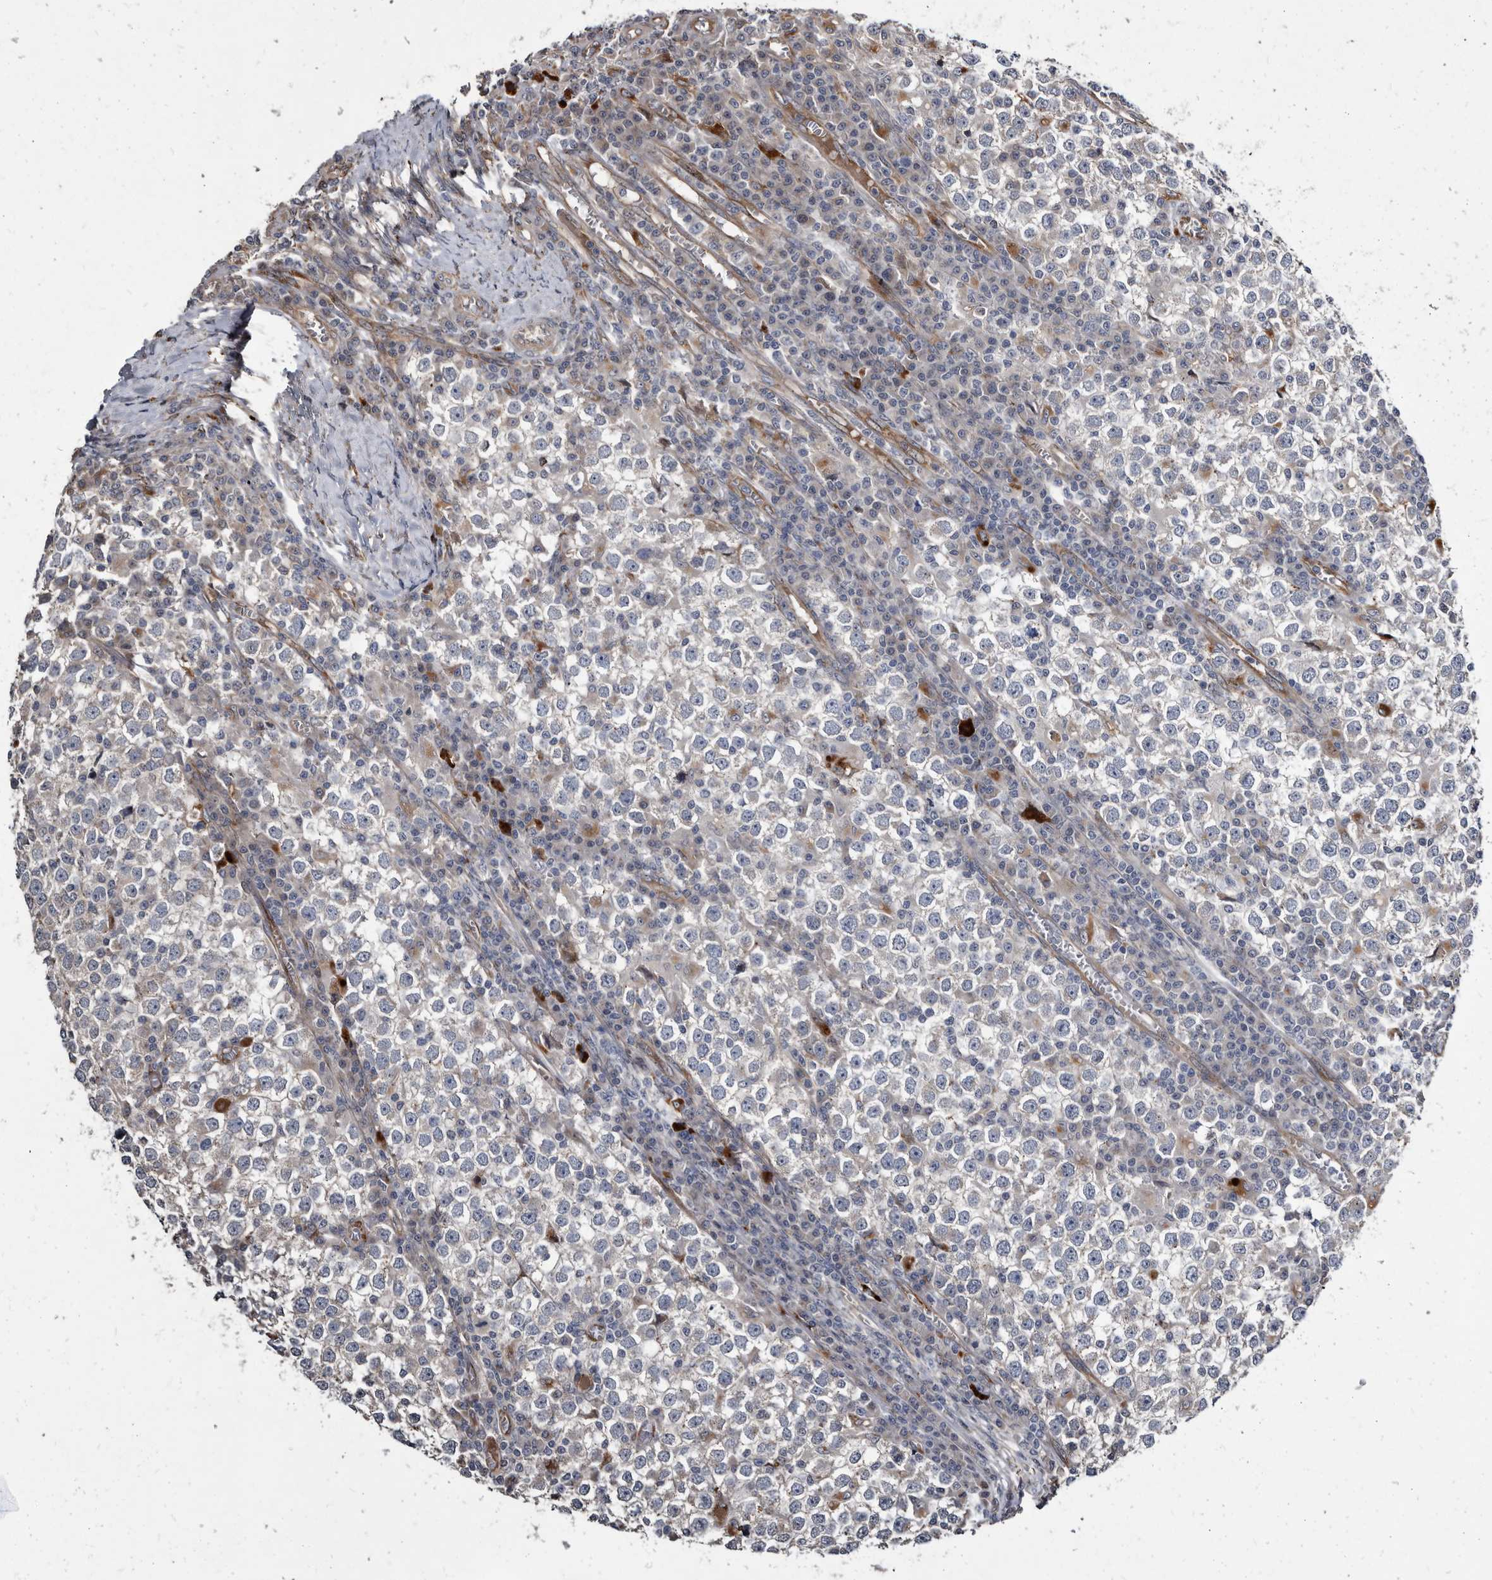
{"staining": {"intensity": "negative", "quantity": "none", "location": "none"}, "tissue": "testis cancer", "cell_type": "Tumor cells", "image_type": "cancer", "snomed": [{"axis": "morphology", "description": "Seminoma, NOS"}, {"axis": "topography", "description": "Testis"}], "caption": "A high-resolution micrograph shows IHC staining of testis cancer, which displays no significant staining in tumor cells. (DAB immunohistochemistry with hematoxylin counter stain).", "gene": "CTSA", "patient": {"sex": "male", "age": 65}}